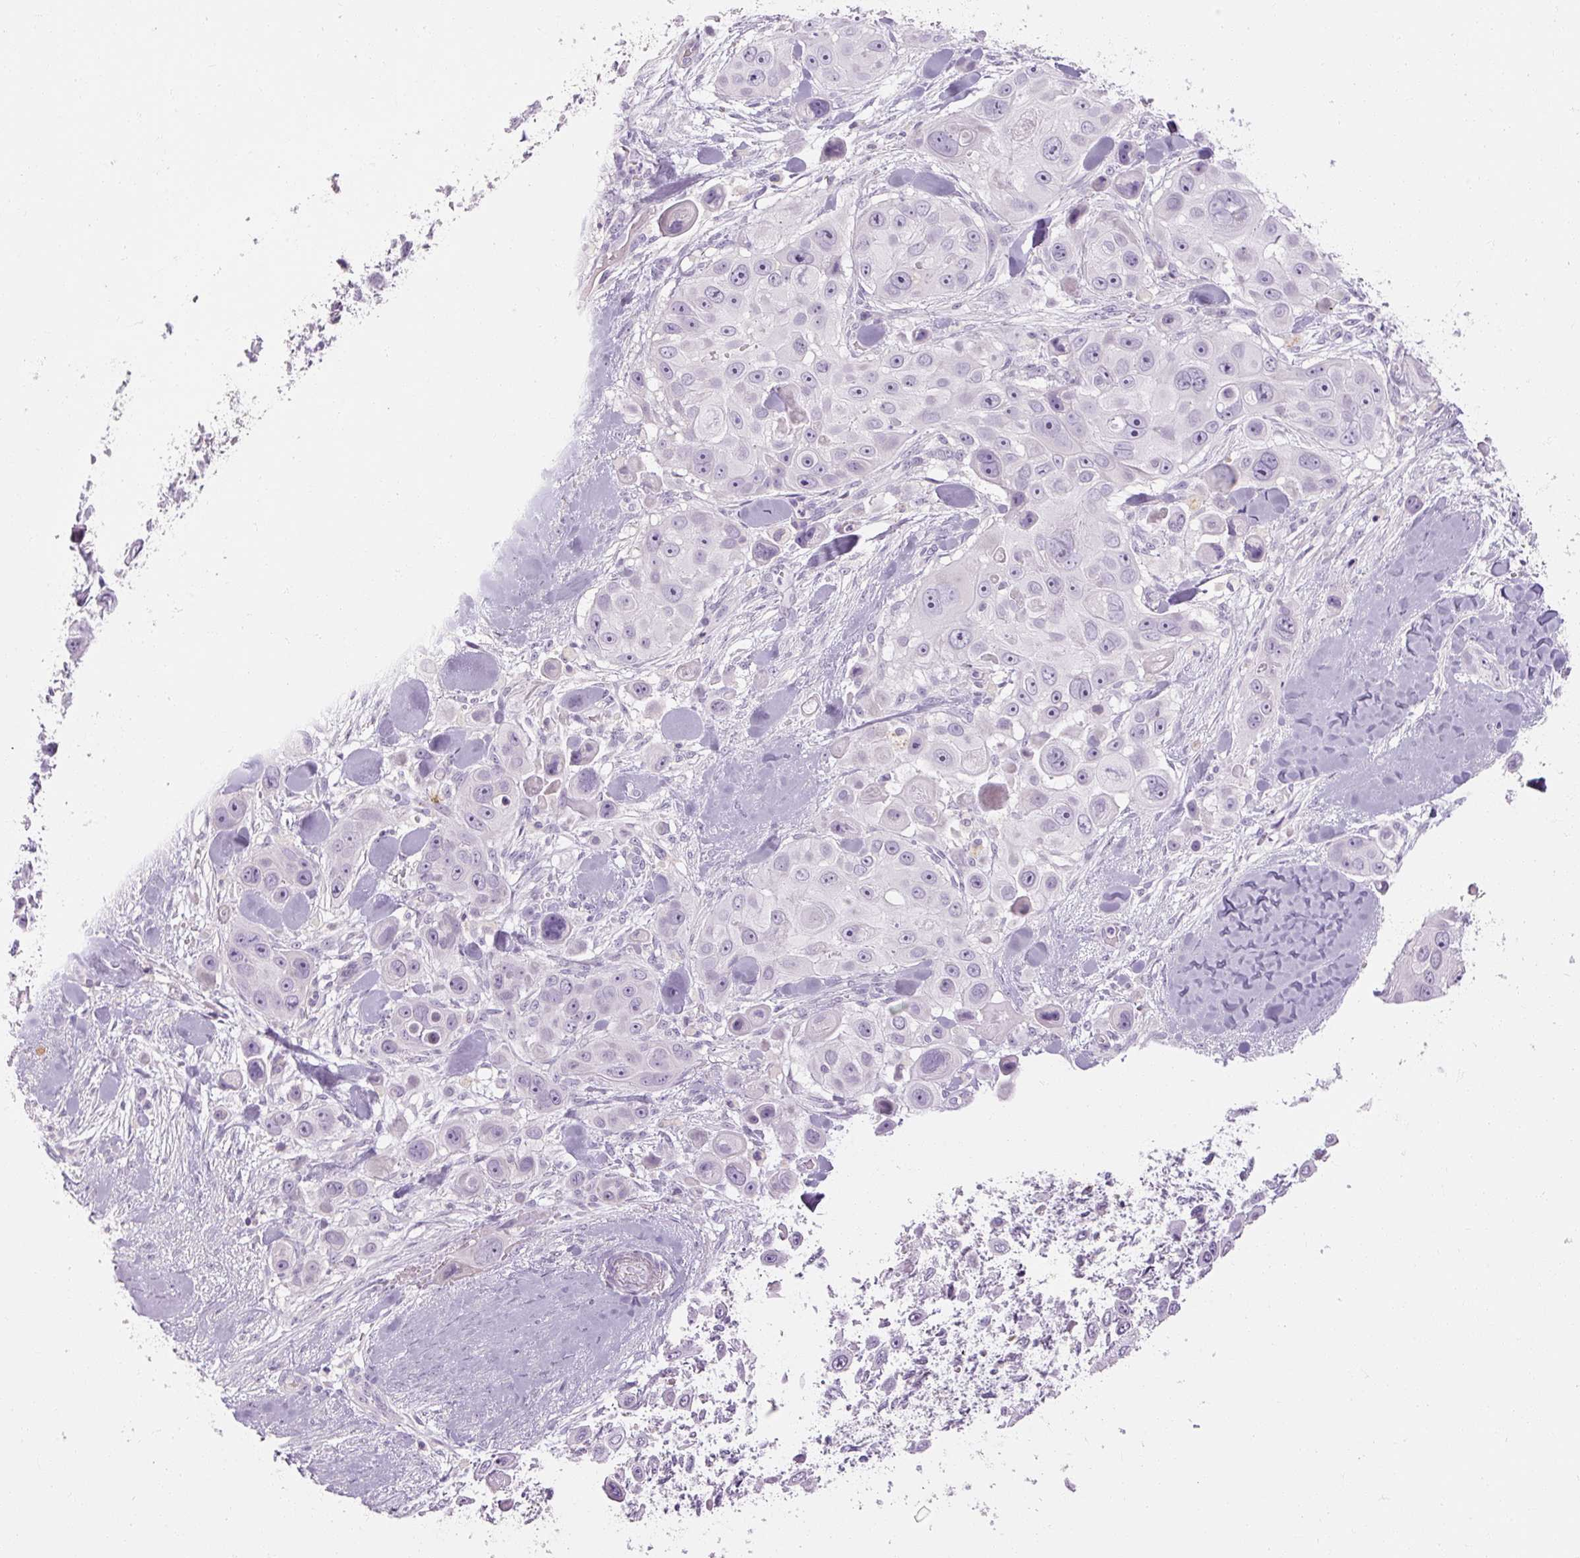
{"staining": {"intensity": "negative", "quantity": "none", "location": "none"}, "tissue": "skin cancer", "cell_type": "Tumor cells", "image_type": "cancer", "snomed": [{"axis": "morphology", "description": "Squamous cell carcinoma, NOS"}, {"axis": "topography", "description": "Skin"}], "caption": "A photomicrograph of skin cancer stained for a protein reveals no brown staining in tumor cells. (DAB immunohistochemistry visualized using brightfield microscopy, high magnification).", "gene": "NFE2L3", "patient": {"sex": "male", "age": 67}}